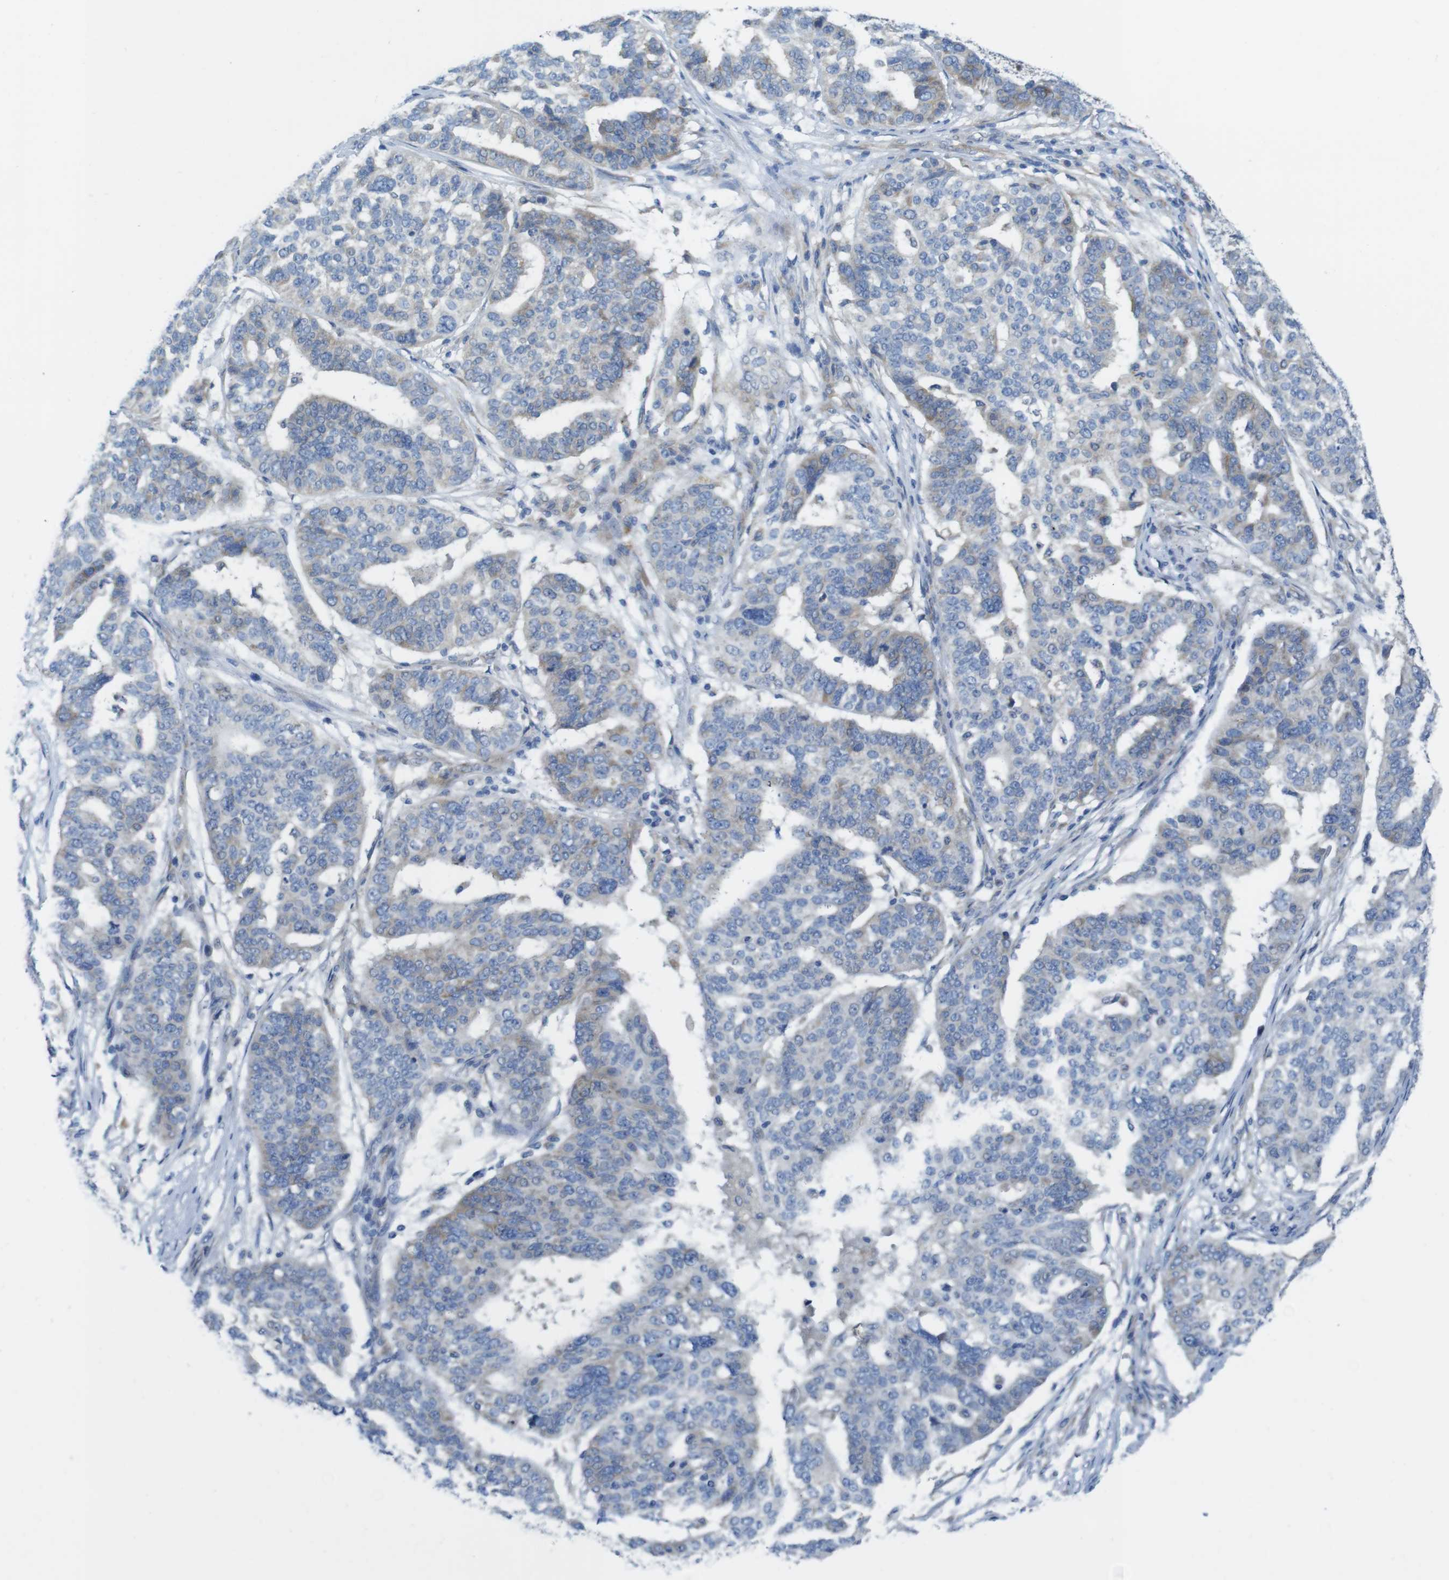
{"staining": {"intensity": "weak", "quantity": "25%-75%", "location": "cytoplasmic/membranous"}, "tissue": "ovarian cancer", "cell_type": "Tumor cells", "image_type": "cancer", "snomed": [{"axis": "morphology", "description": "Cystadenocarcinoma, serous, NOS"}, {"axis": "topography", "description": "Ovary"}], "caption": "There is low levels of weak cytoplasmic/membranous expression in tumor cells of ovarian cancer, as demonstrated by immunohistochemical staining (brown color).", "gene": "TMEM234", "patient": {"sex": "female", "age": 59}}